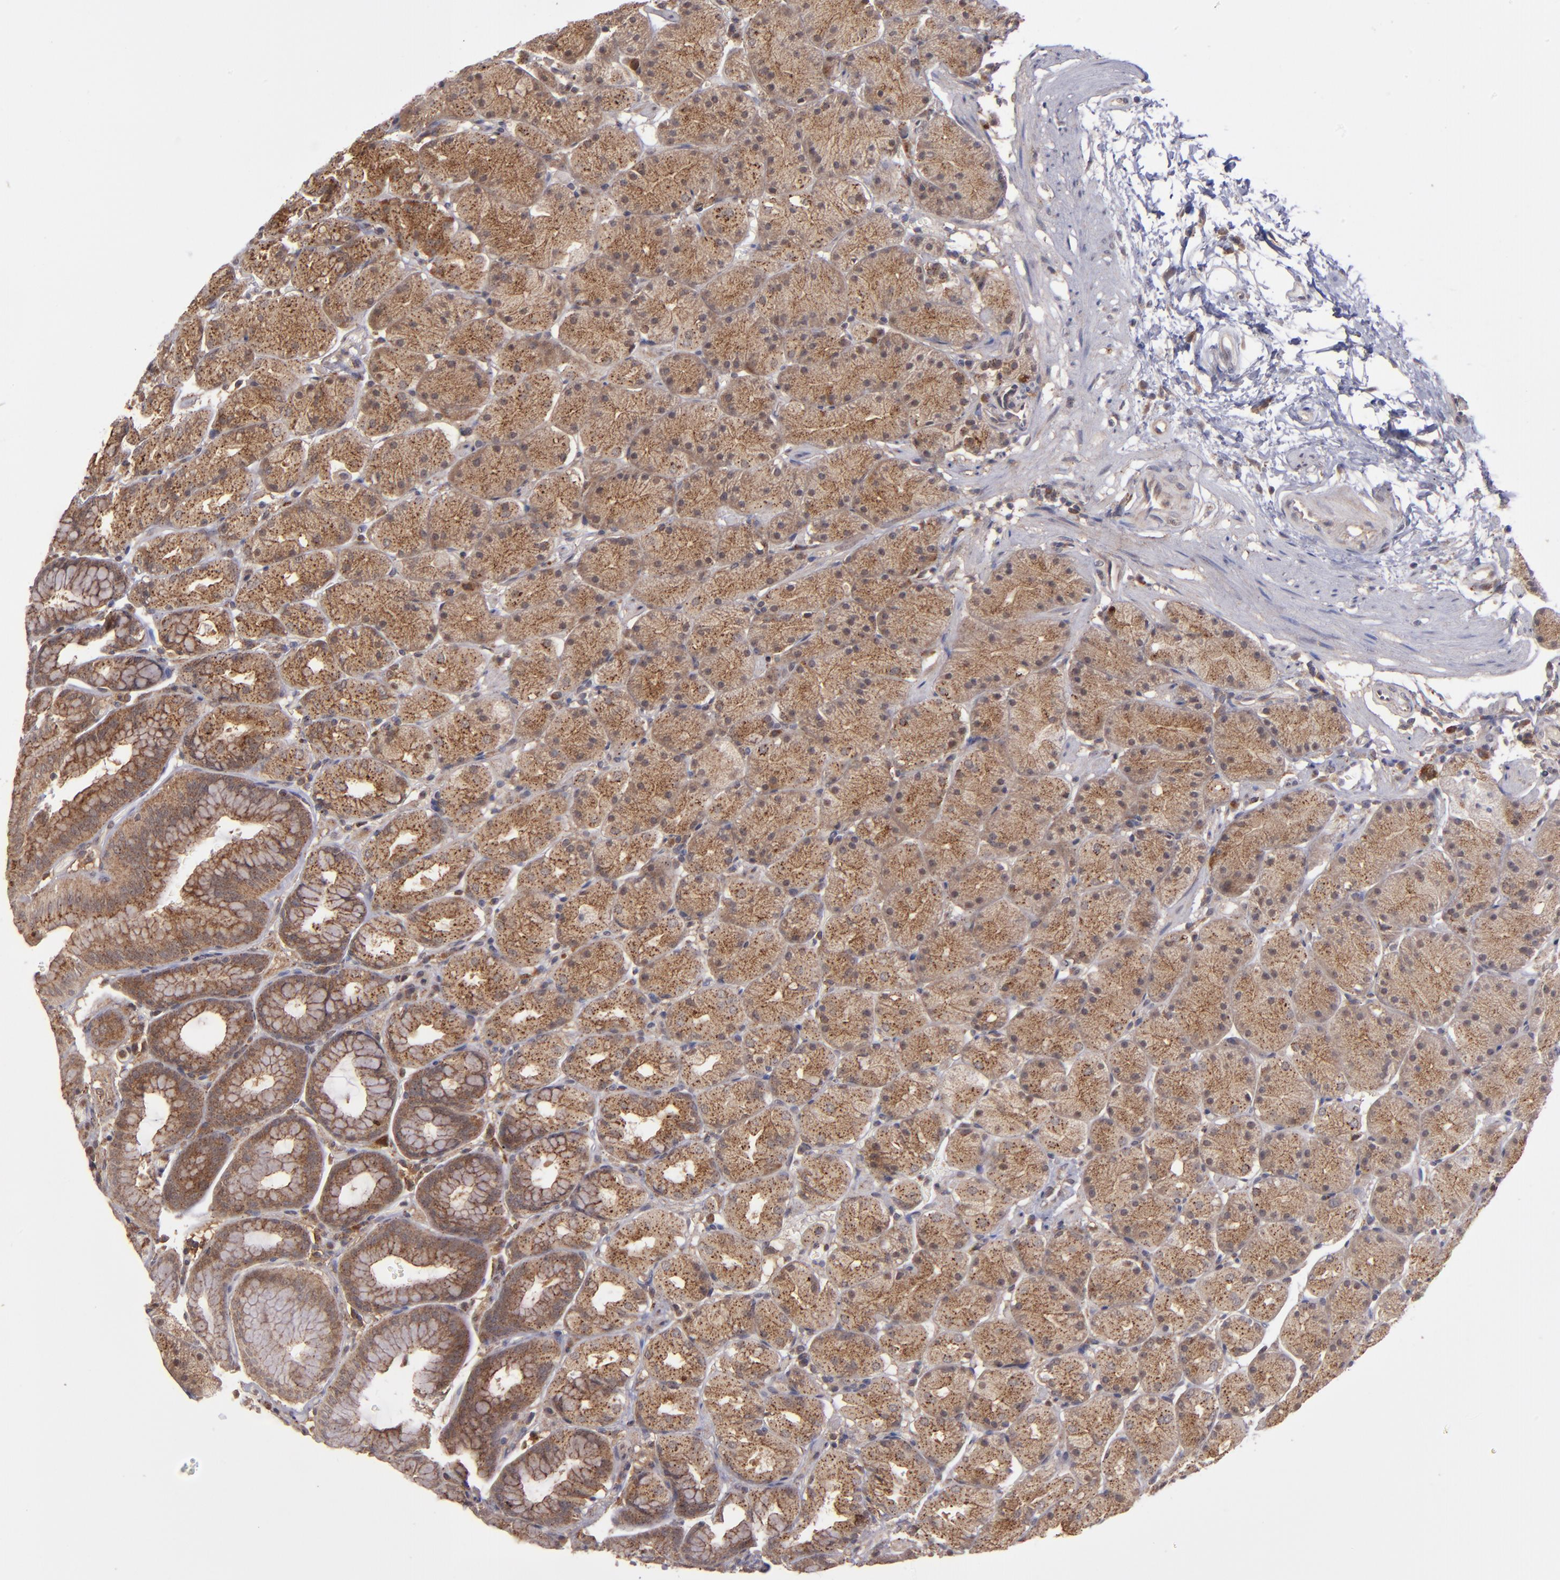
{"staining": {"intensity": "moderate", "quantity": ">75%", "location": "cytoplasmic/membranous"}, "tissue": "stomach", "cell_type": "Glandular cells", "image_type": "normal", "snomed": [{"axis": "morphology", "description": "Normal tissue, NOS"}, {"axis": "topography", "description": "Stomach, upper"}, {"axis": "topography", "description": "Stomach"}], "caption": "Moderate cytoplasmic/membranous staining for a protein is identified in about >75% of glandular cells of unremarkable stomach using immunohistochemistry (IHC).", "gene": "ZFYVE1", "patient": {"sex": "male", "age": 76}}